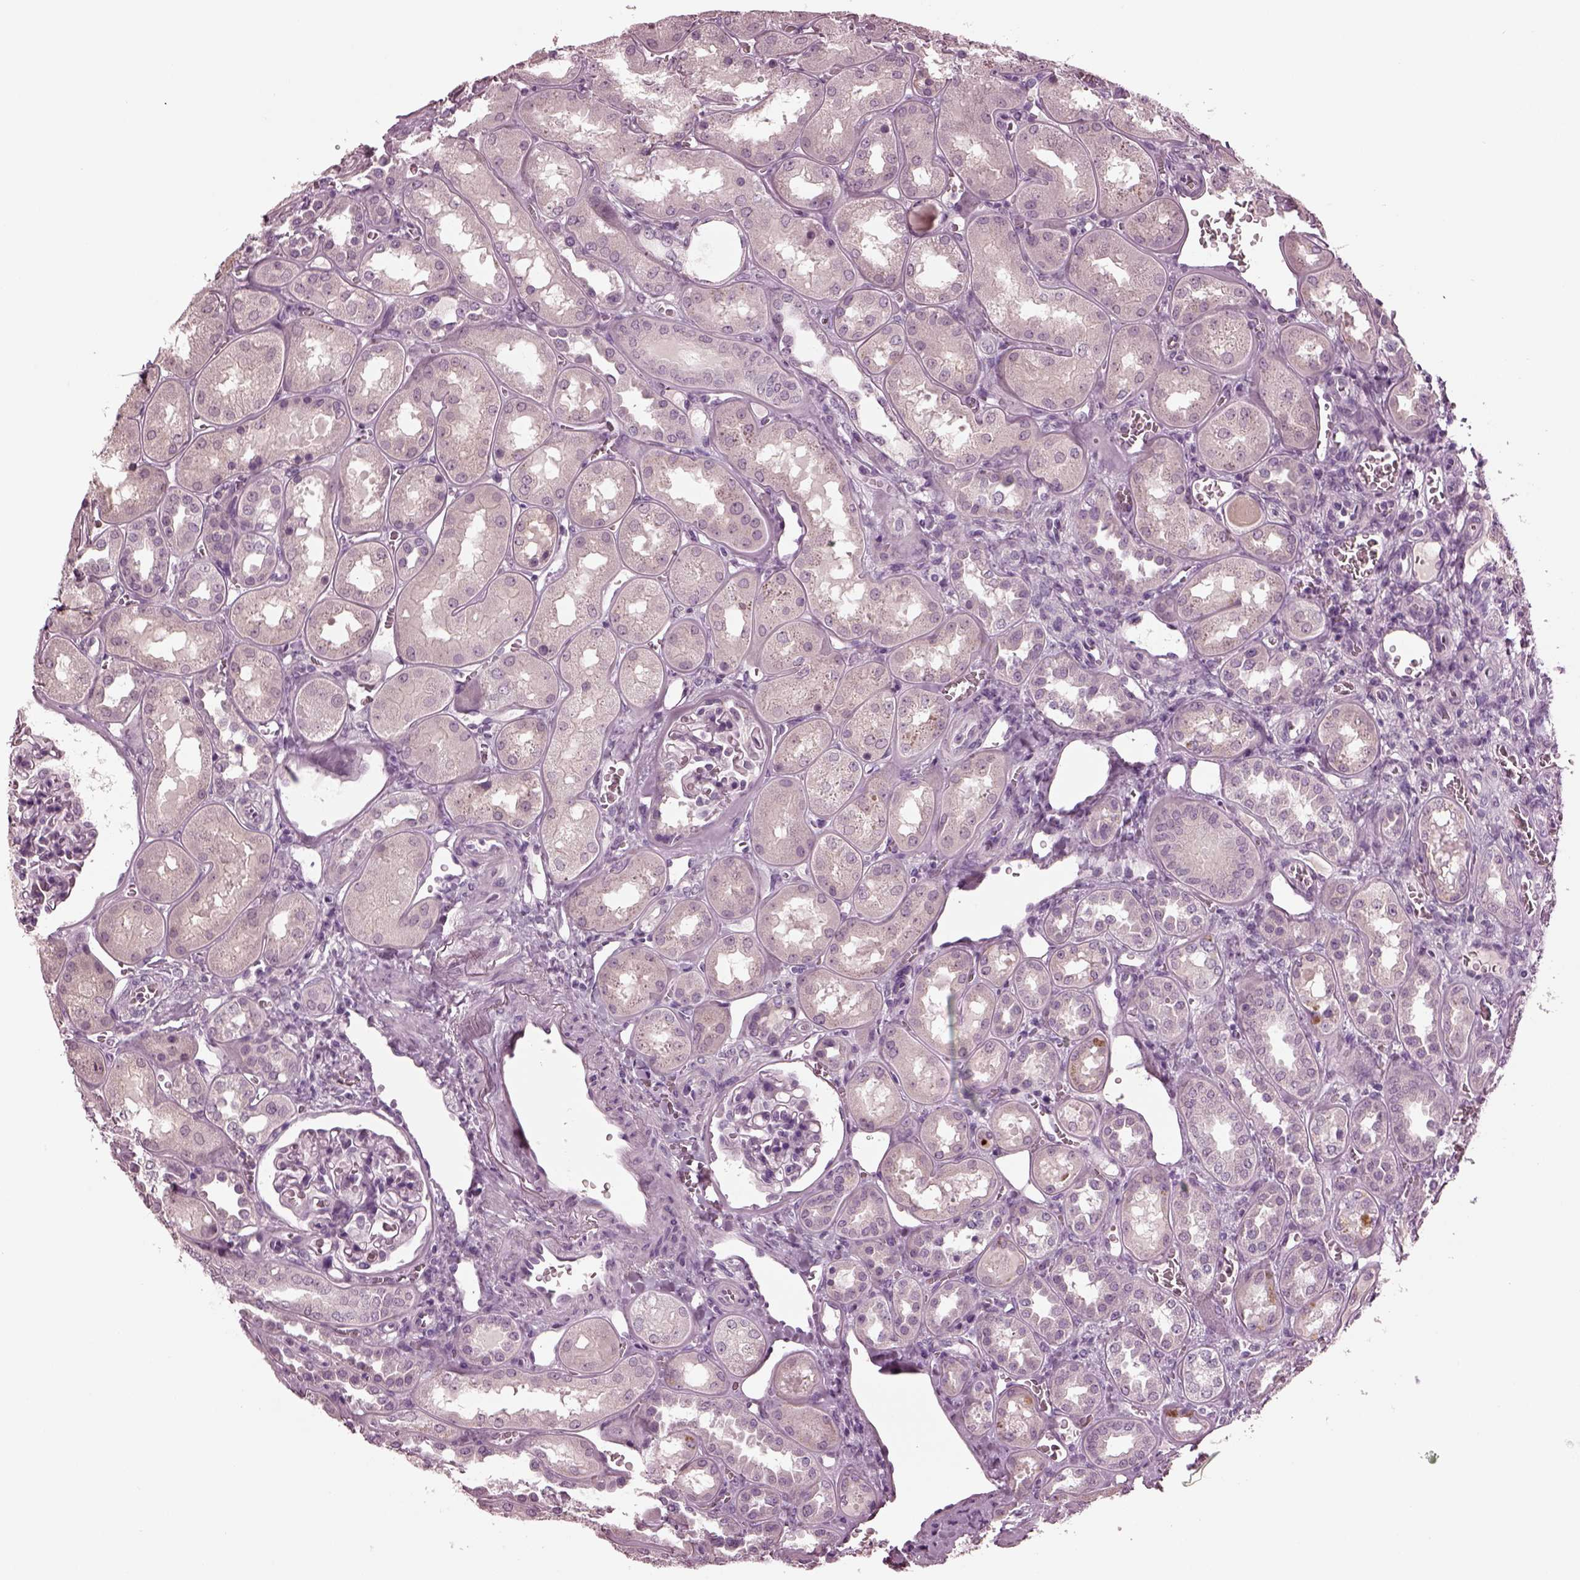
{"staining": {"intensity": "negative", "quantity": "none", "location": "none"}, "tissue": "kidney", "cell_type": "Cells in glomeruli", "image_type": "normal", "snomed": [{"axis": "morphology", "description": "Normal tissue, NOS"}, {"axis": "topography", "description": "Kidney"}], "caption": "This micrograph is of unremarkable kidney stained with immunohistochemistry (IHC) to label a protein in brown with the nuclei are counter-stained blue. There is no expression in cells in glomeruli.", "gene": "MIB2", "patient": {"sex": "male", "age": 73}}